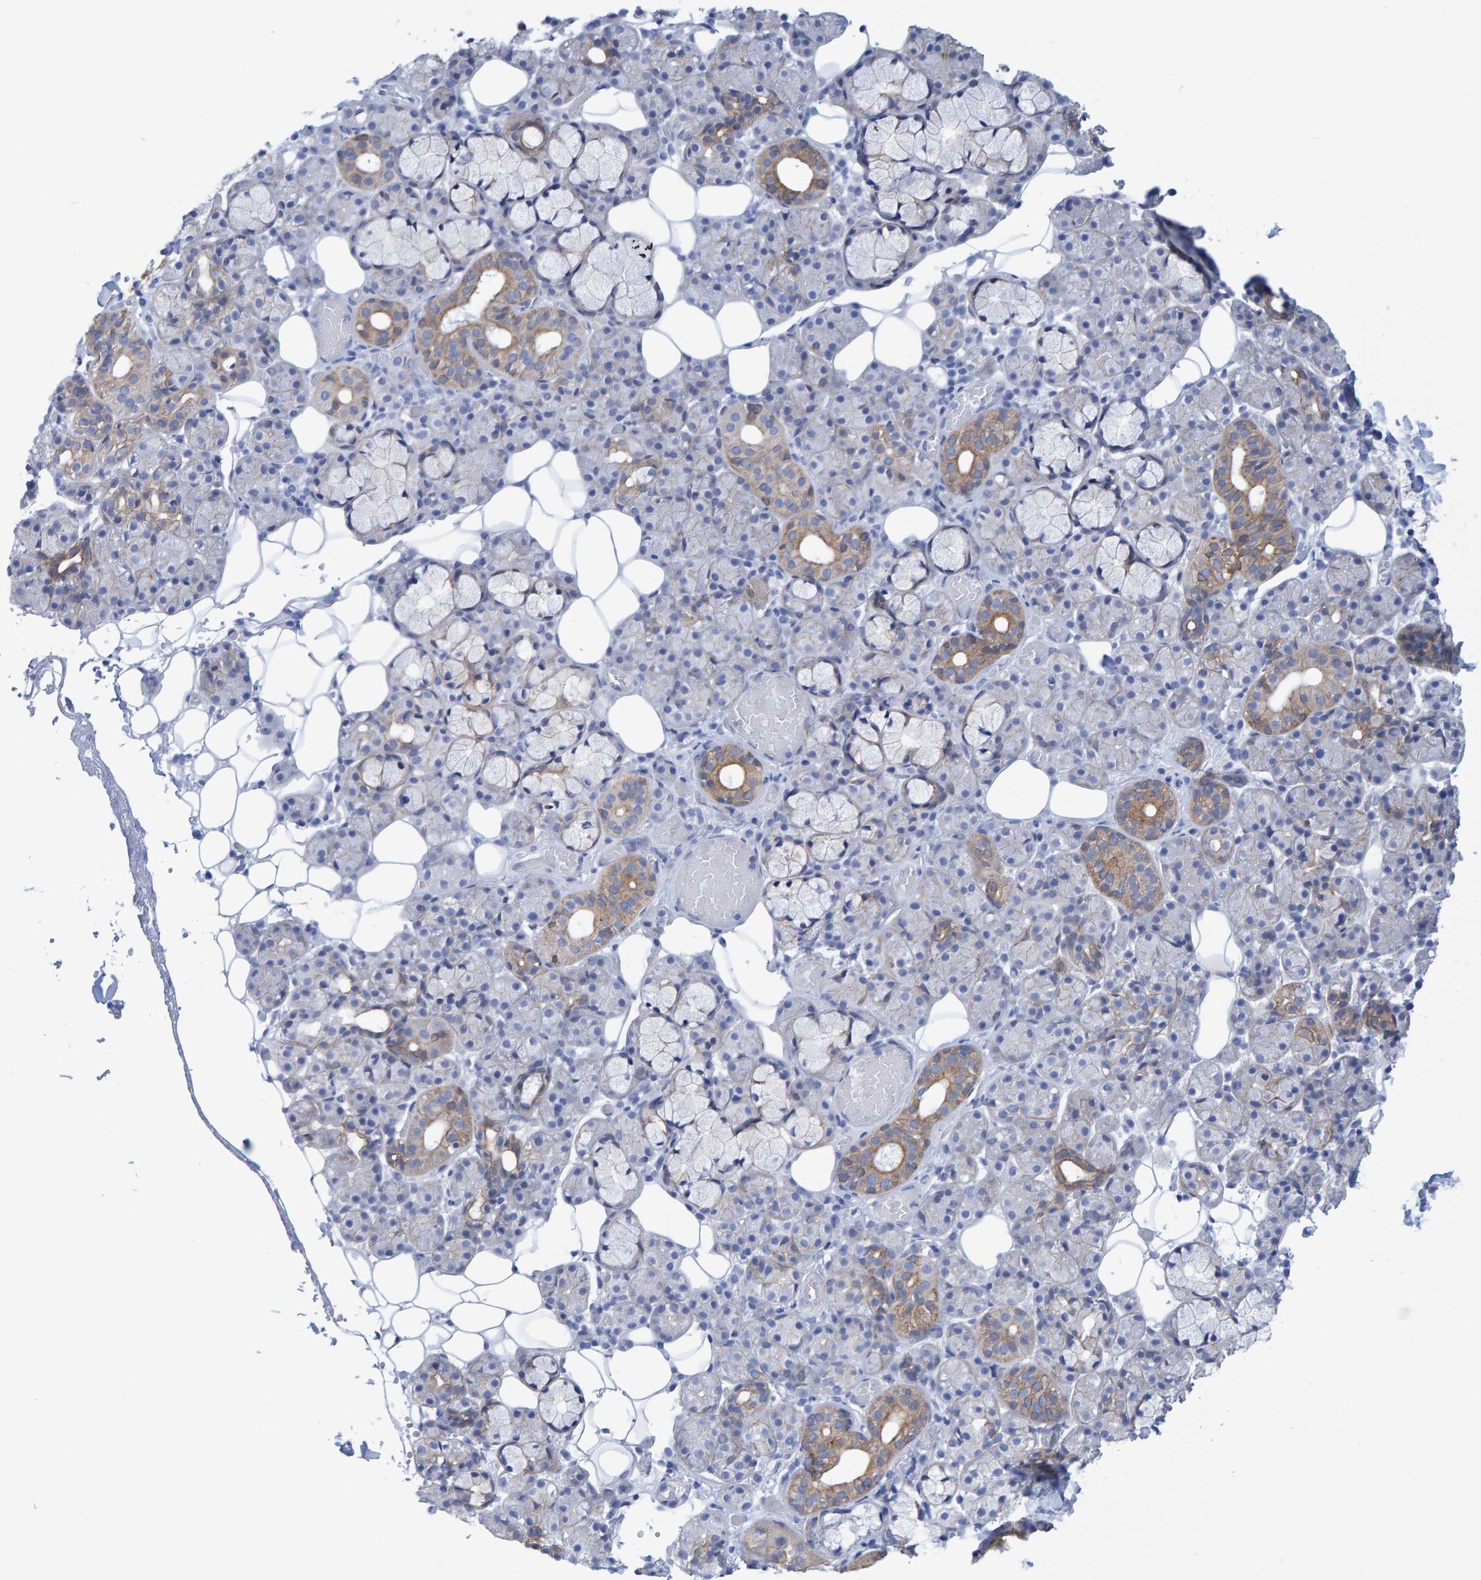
{"staining": {"intensity": "moderate", "quantity": "<25%", "location": "cytoplasmic/membranous"}, "tissue": "salivary gland", "cell_type": "Glandular cells", "image_type": "normal", "snomed": [{"axis": "morphology", "description": "Normal tissue, NOS"}, {"axis": "topography", "description": "Salivary gland"}], "caption": "The image shows staining of benign salivary gland, revealing moderate cytoplasmic/membranous protein positivity (brown color) within glandular cells.", "gene": "JAKMIP3", "patient": {"sex": "male", "age": 63}}